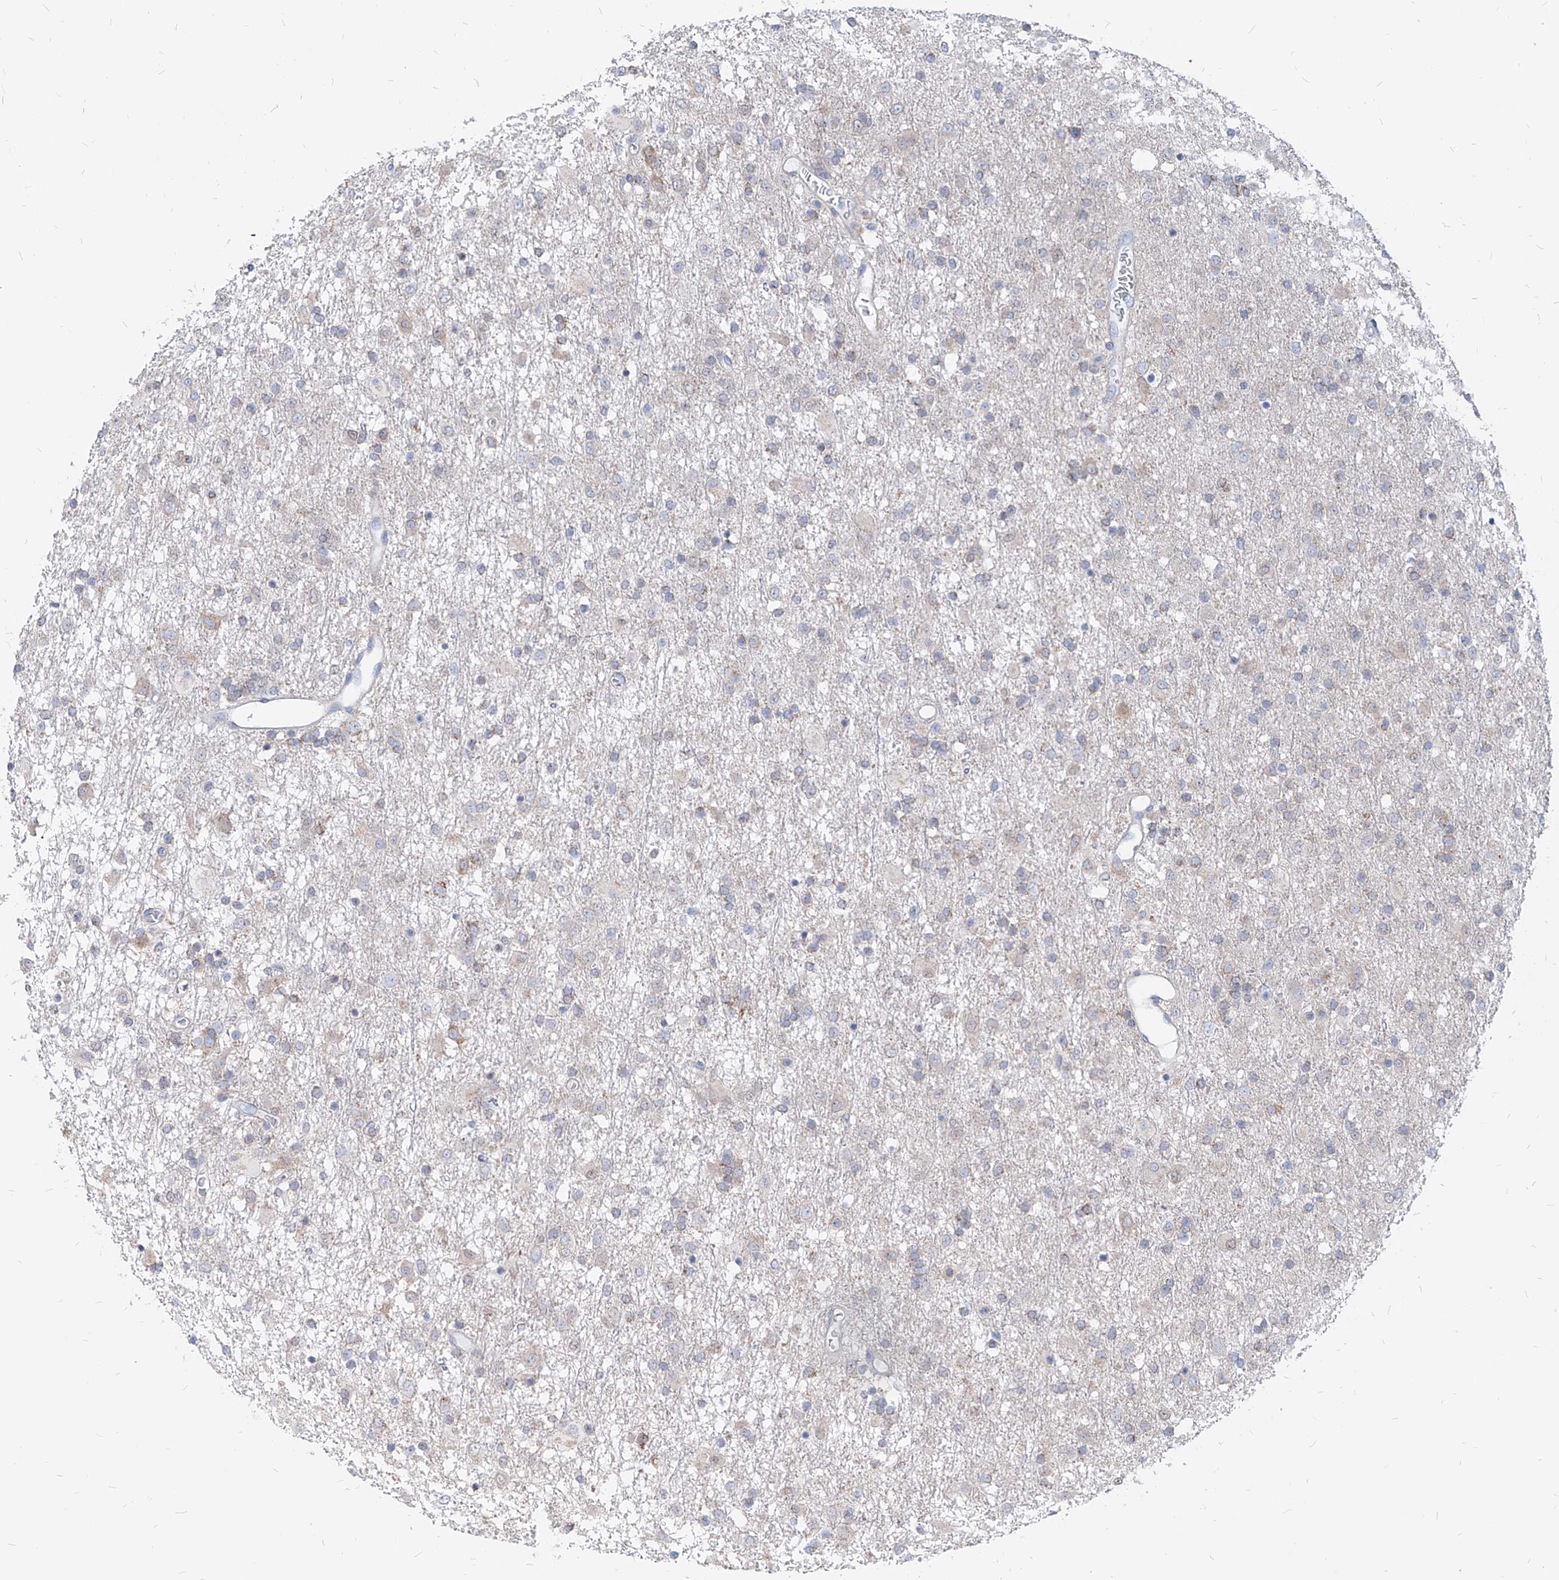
{"staining": {"intensity": "negative", "quantity": "none", "location": "none"}, "tissue": "glioma", "cell_type": "Tumor cells", "image_type": "cancer", "snomed": [{"axis": "morphology", "description": "Glioma, malignant, Low grade"}, {"axis": "topography", "description": "Brain"}], "caption": "Protein analysis of low-grade glioma (malignant) demonstrates no significant staining in tumor cells.", "gene": "AGPS", "patient": {"sex": "male", "age": 65}}